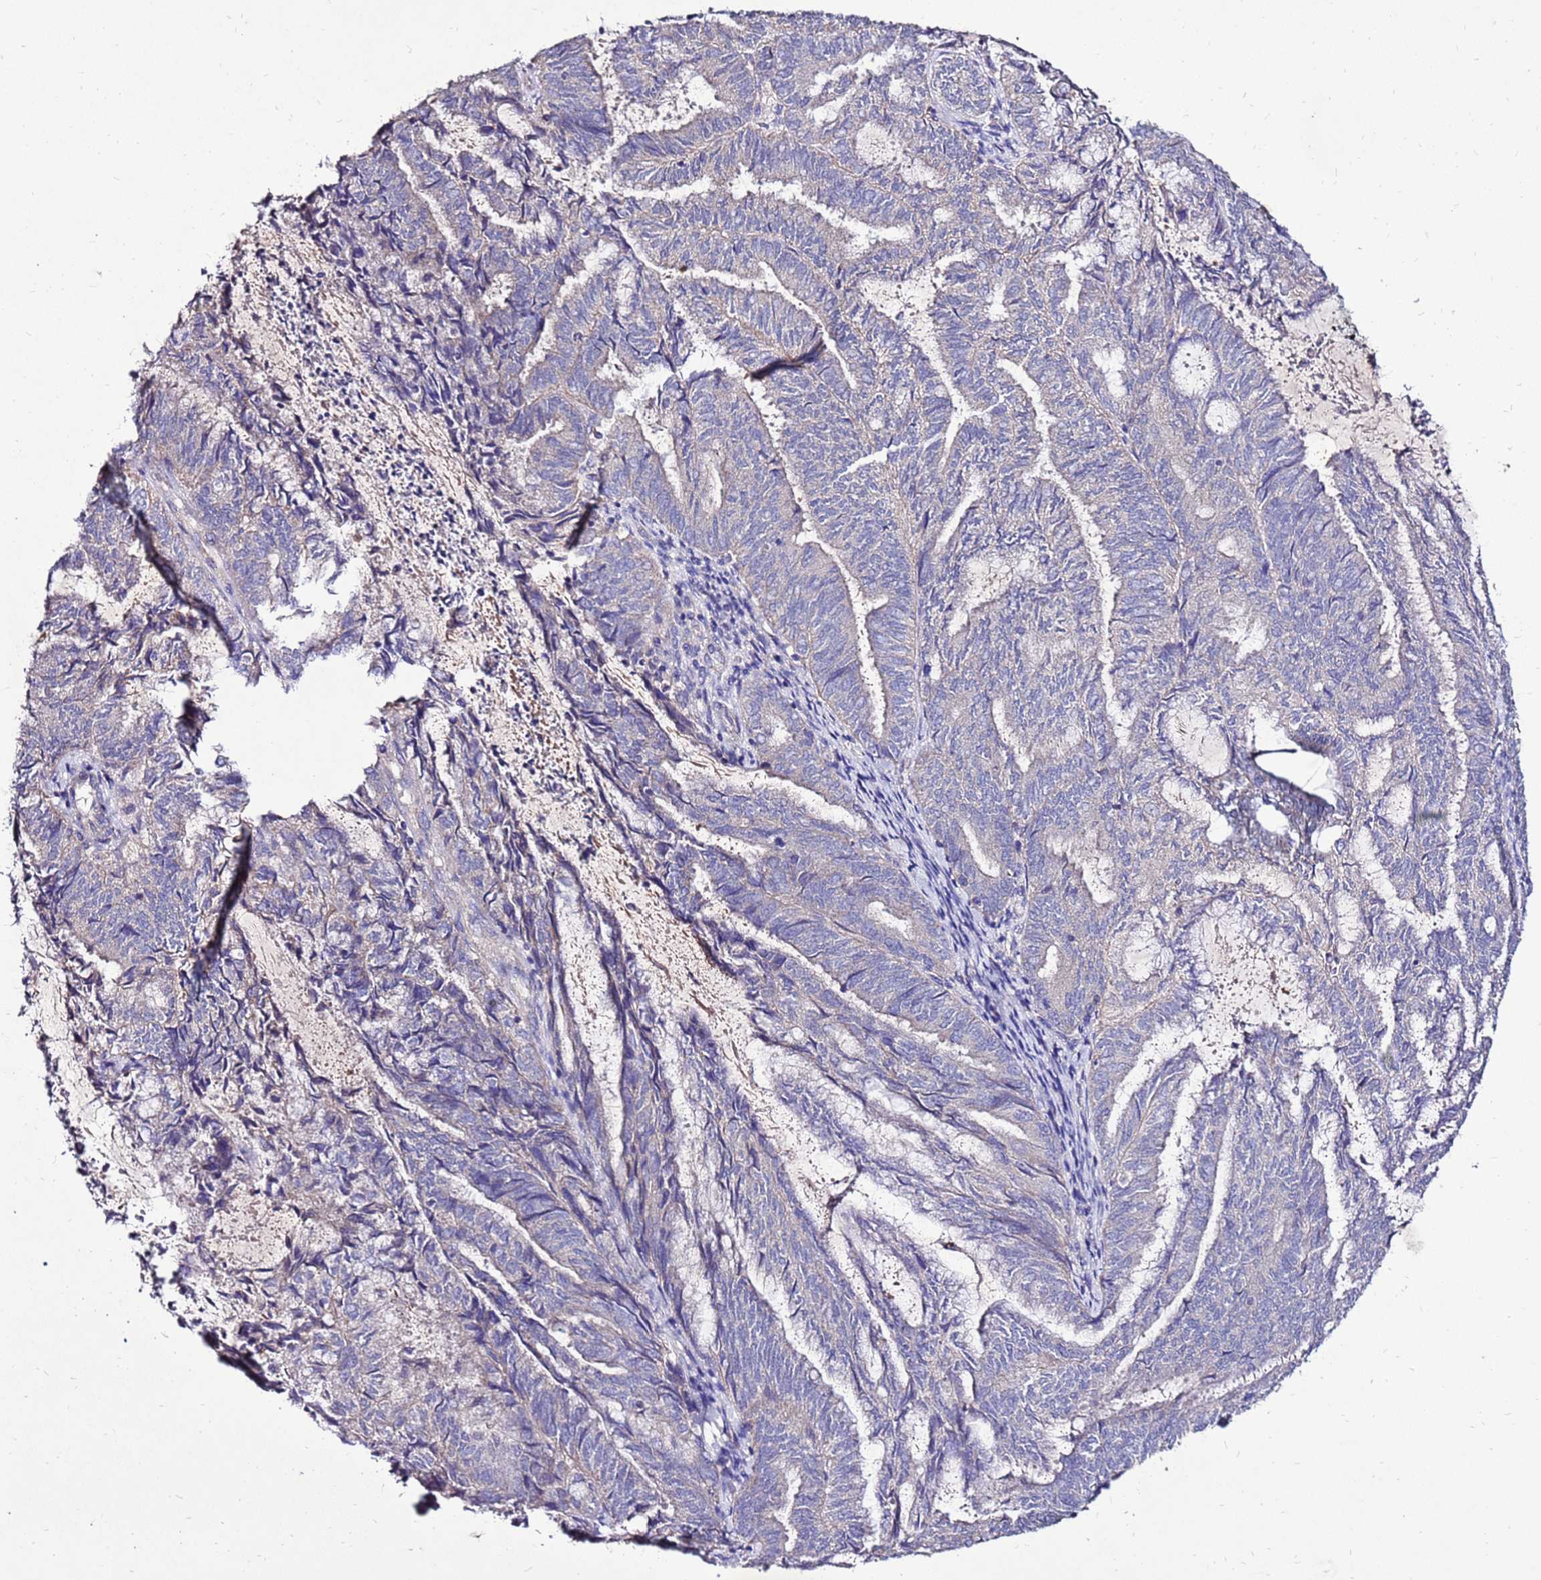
{"staining": {"intensity": "negative", "quantity": "none", "location": "none"}, "tissue": "endometrial cancer", "cell_type": "Tumor cells", "image_type": "cancer", "snomed": [{"axis": "morphology", "description": "Adenocarcinoma, NOS"}, {"axis": "topography", "description": "Endometrium"}], "caption": "Protein analysis of adenocarcinoma (endometrial) demonstrates no significant expression in tumor cells.", "gene": "TMEM106C", "patient": {"sex": "female", "age": 80}}